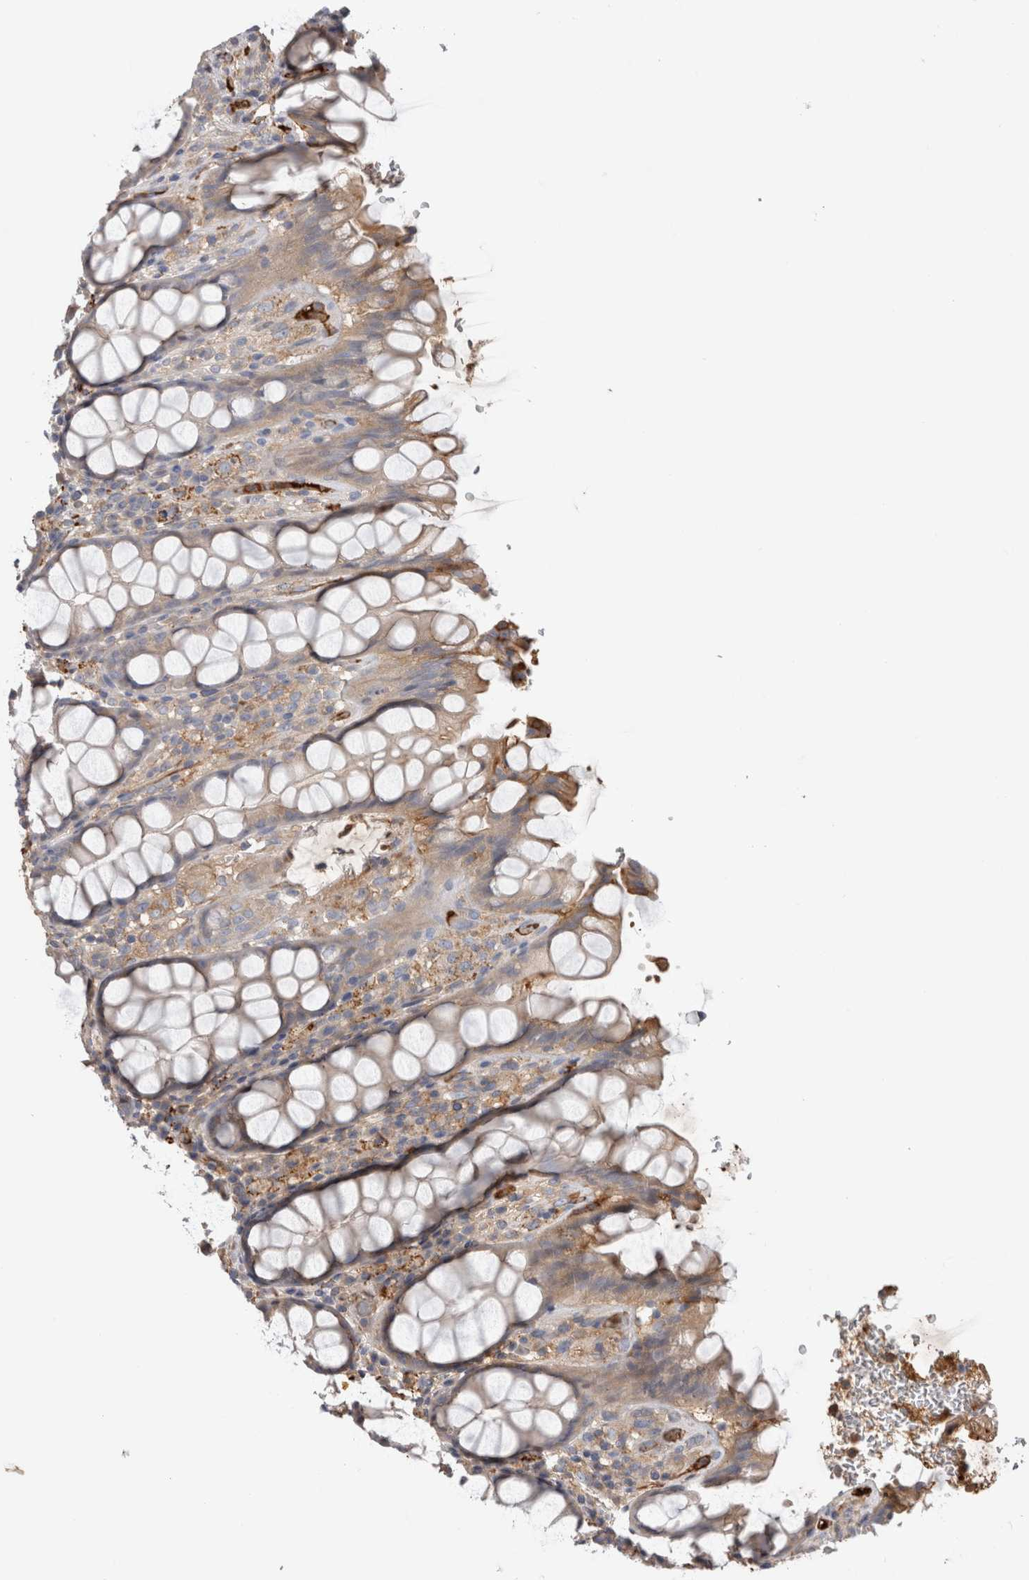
{"staining": {"intensity": "moderate", "quantity": "25%-75%", "location": "cytoplasmic/membranous"}, "tissue": "rectum", "cell_type": "Glandular cells", "image_type": "normal", "snomed": [{"axis": "morphology", "description": "Normal tissue, NOS"}, {"axis": "topography", "description": "Rectum"}], "caption": "An immunohistochemistry (IHC) micrograph of normal tissue is shown. Protein staining in brown shows moderate cytoplasmic/membranous positivity in rectum within glandular cells.", "gene": "TBCE", "patient": {"sex": "male", "age": 64}}